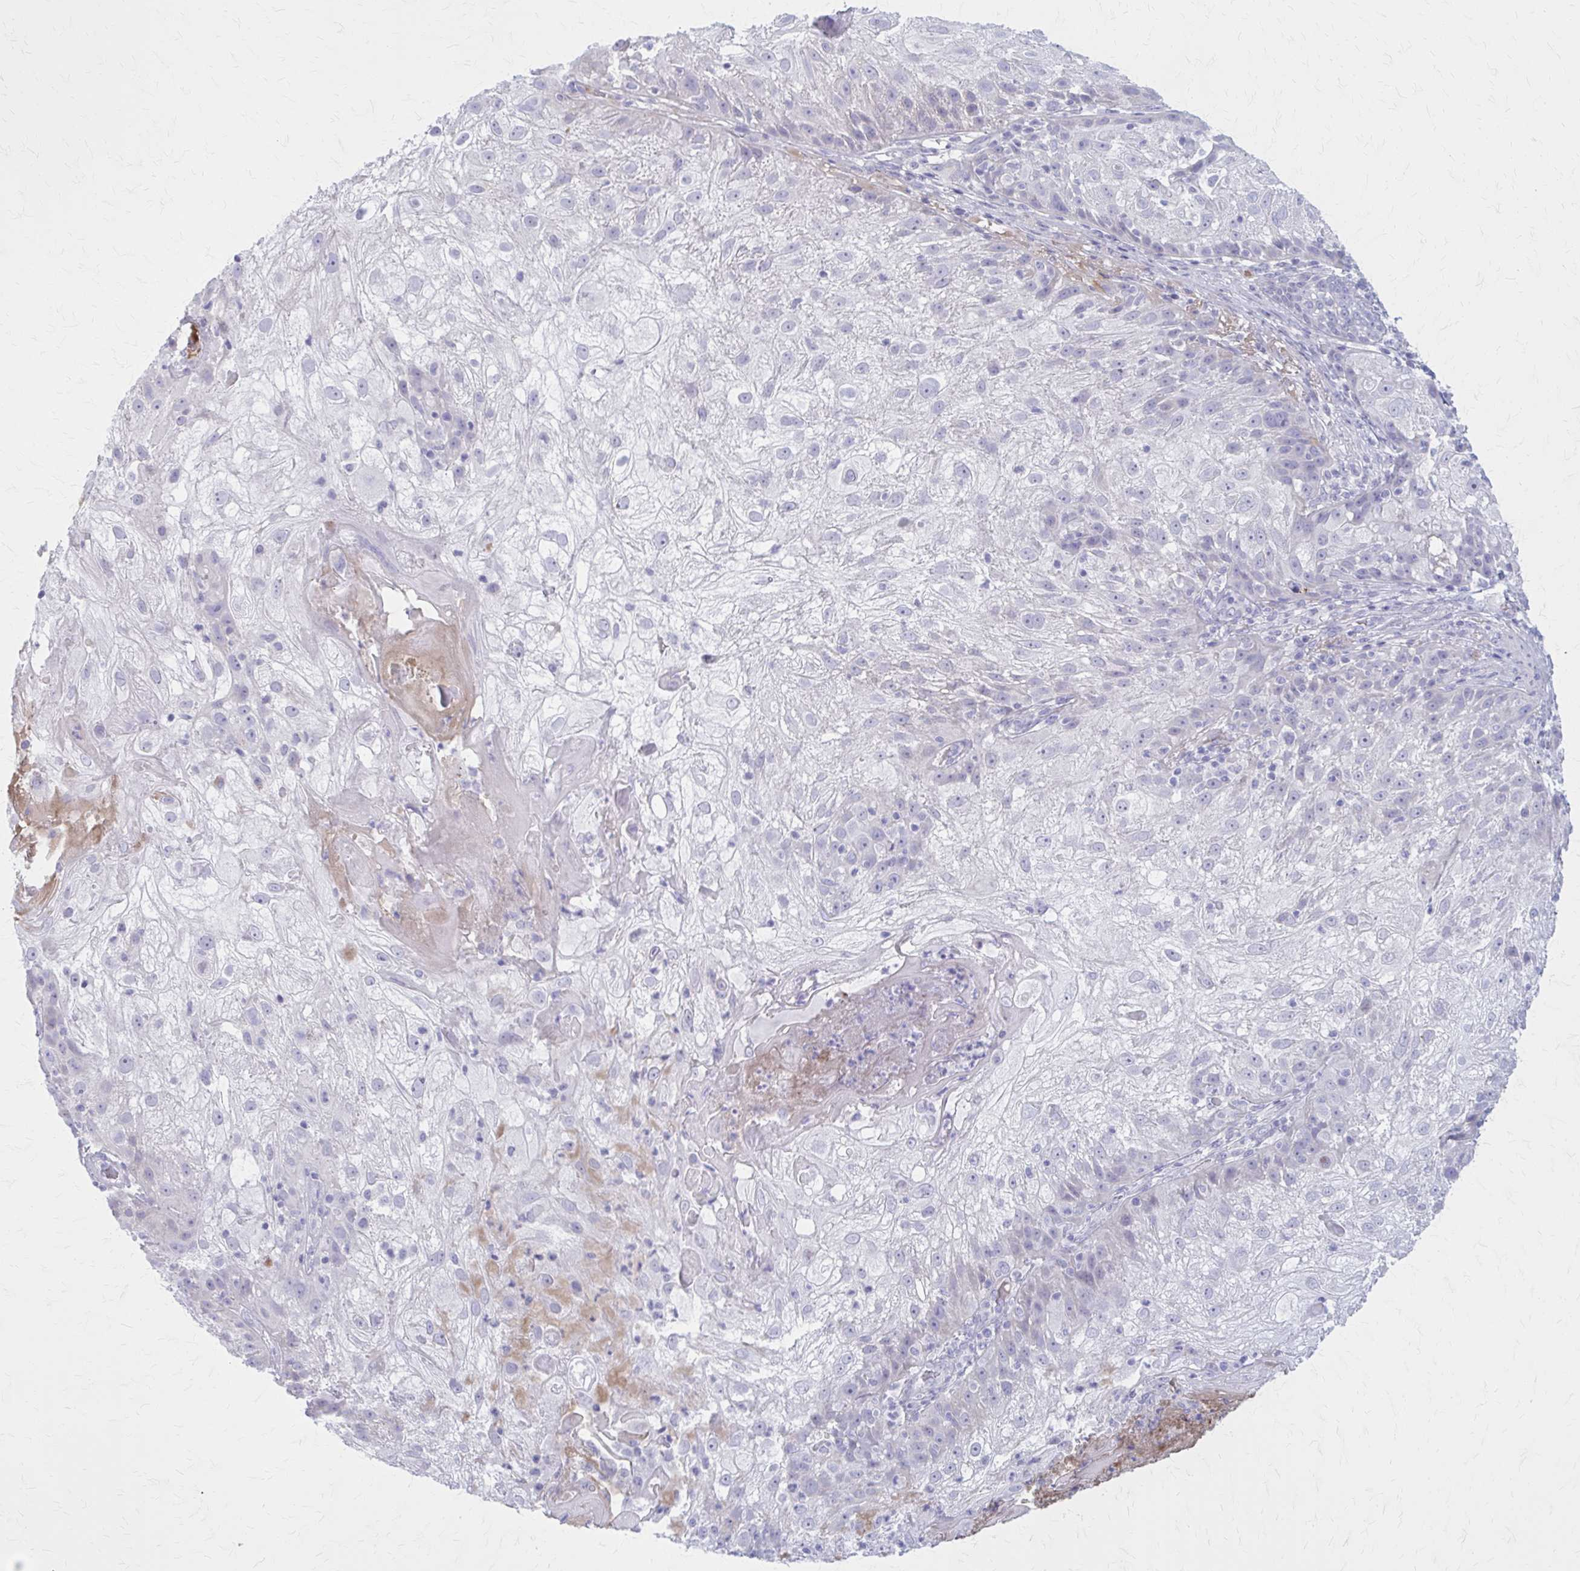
{"staining": {"intensity": "negative", "quantity": "none", "location": "none"}, "tissue": "skin cancer", "cell_type": "Tumor cells", "image_type": "cancer", "snomed": [{"axis": "morphology", "description": "Normal tissue, NOS"}, {"axis": "morphology", "description": "Squamous cell carcinoma, NOS"}, {"axis": "topography", "description": "Skin"}], "caption": "Image shows no significant protein staining in tumor cells of squamous cell carcinoma (skin).", "gene": "SERPIND1", "patient": {"sex": "female", "age": 83}}